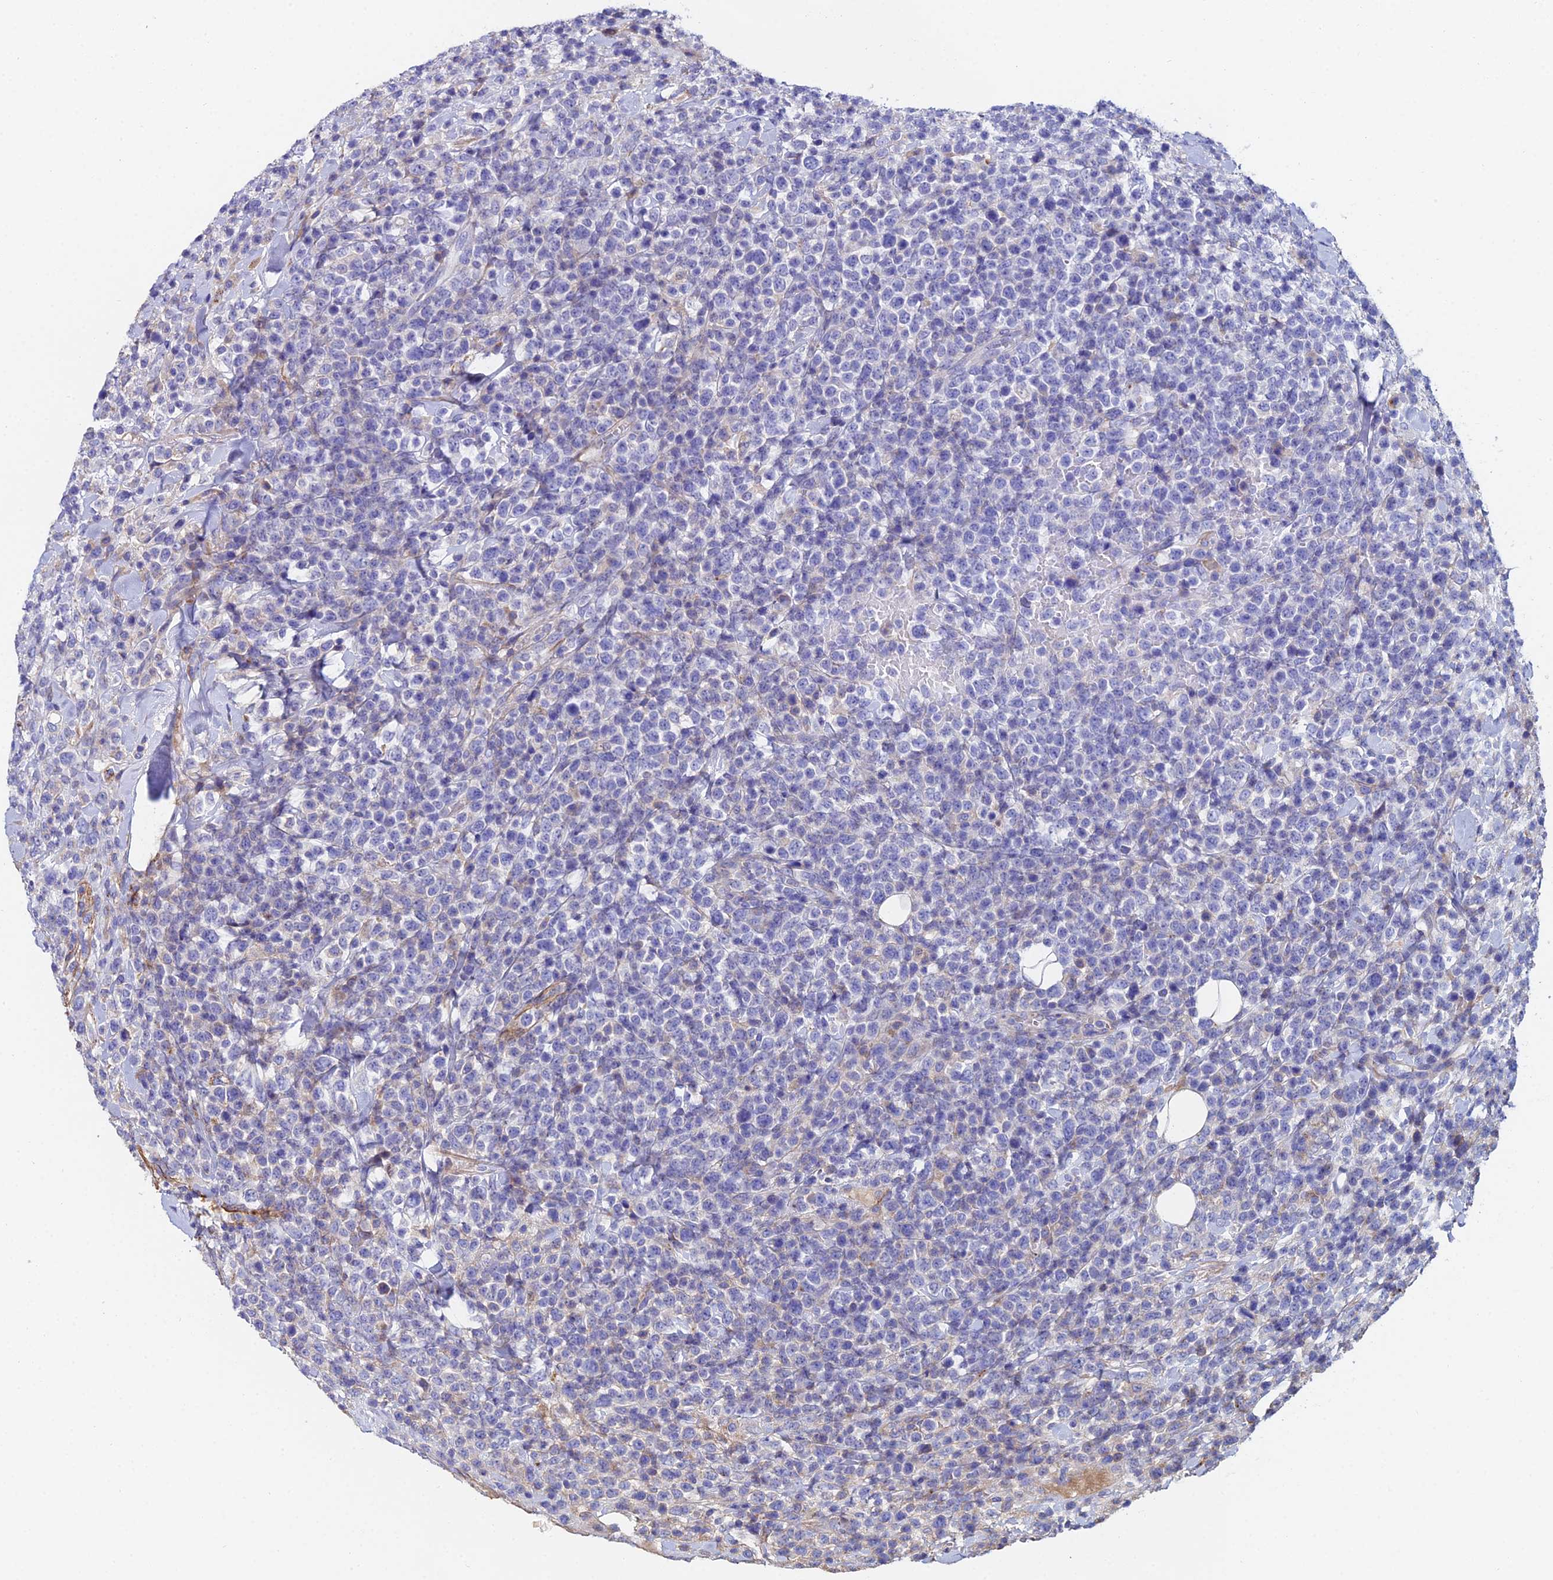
{"staining": {"intensity": "negative", "quantity": "none", "location": "none"}, "tissue": "lymphoma", "cell_type": "Tumor cells", "image_type": "cancer", "snomed": [{"axis": "morphology", "description": "Malignant lymphoma, non-Hodgkin's type, High grade"}, {"axis": "topography", "description": "Colon"}], "caption": "High magnification brightfield microscopy of malignant lymphoma, non-Hodgkin's type (high-grade) stained with DAB (3,3'-diaminobenzidine) (brown) and counterstained with hematoxylin (blue): tumor cells show no significant expression.", "gene": "C6", "patient": {"sex": "female", "age": 53}}